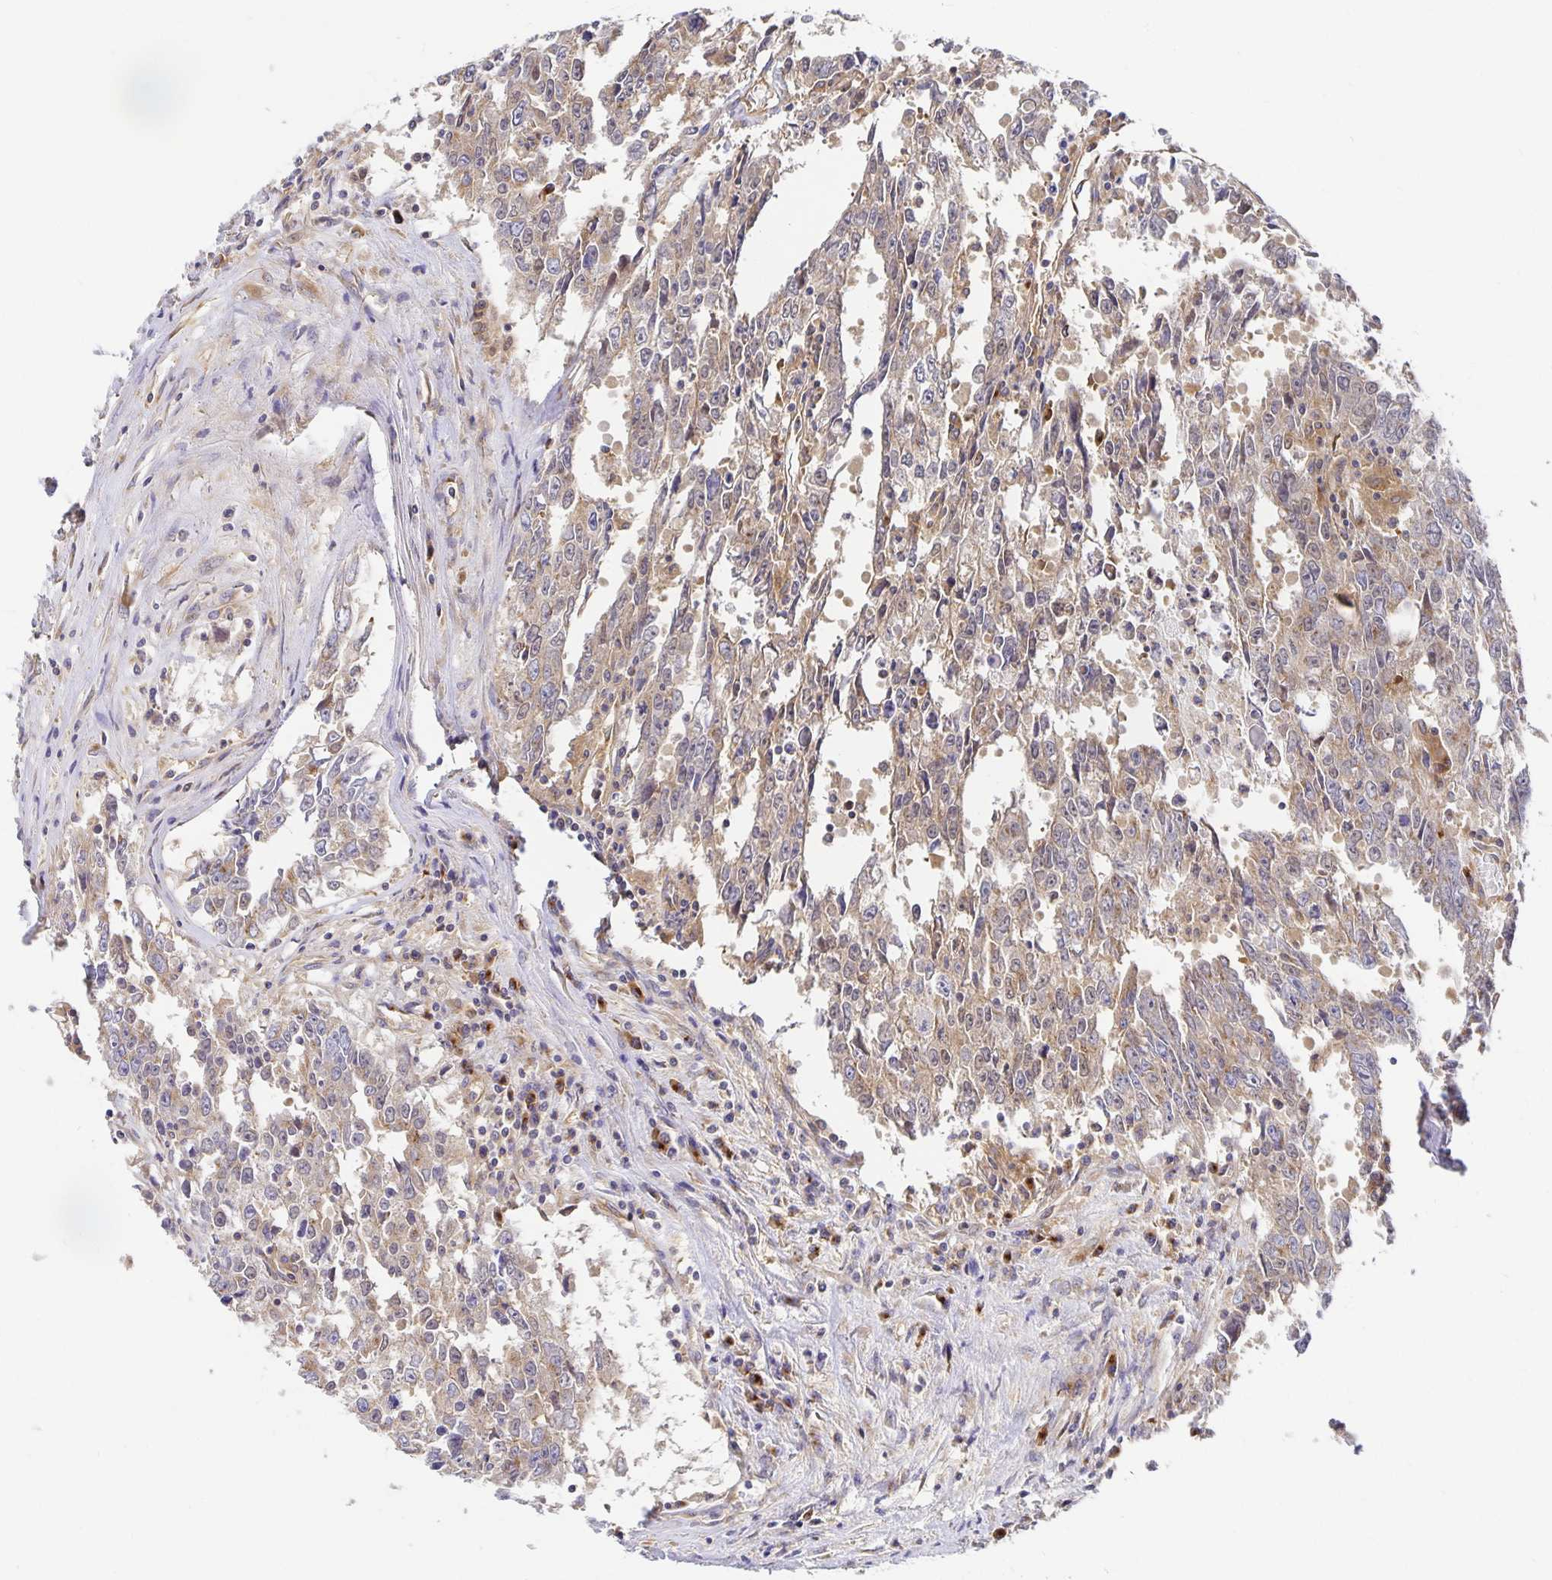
{"staining": {"intensity": "moderate", "quantity": ">75%", "location": "cytoplasmic/membranous"}, "tissue": "testis cancer", "cell_type": "Tumor cells", "image_type": "cancer", "snomed": [{"axis": "morphology", "description": "Carcinoma, Embryonal, NOS"}, {"axis": "topography", "description": "Testis"}], "caption": "This histopathology image shows immunohistochemistry staining of testis cancer (embryonal carcinoma), with medium moderate cytoplasmic/membranous staining in approximately >75% of tumor cells.", "gene": "USO1", "patient": {"sex": "male", "age": 22}}